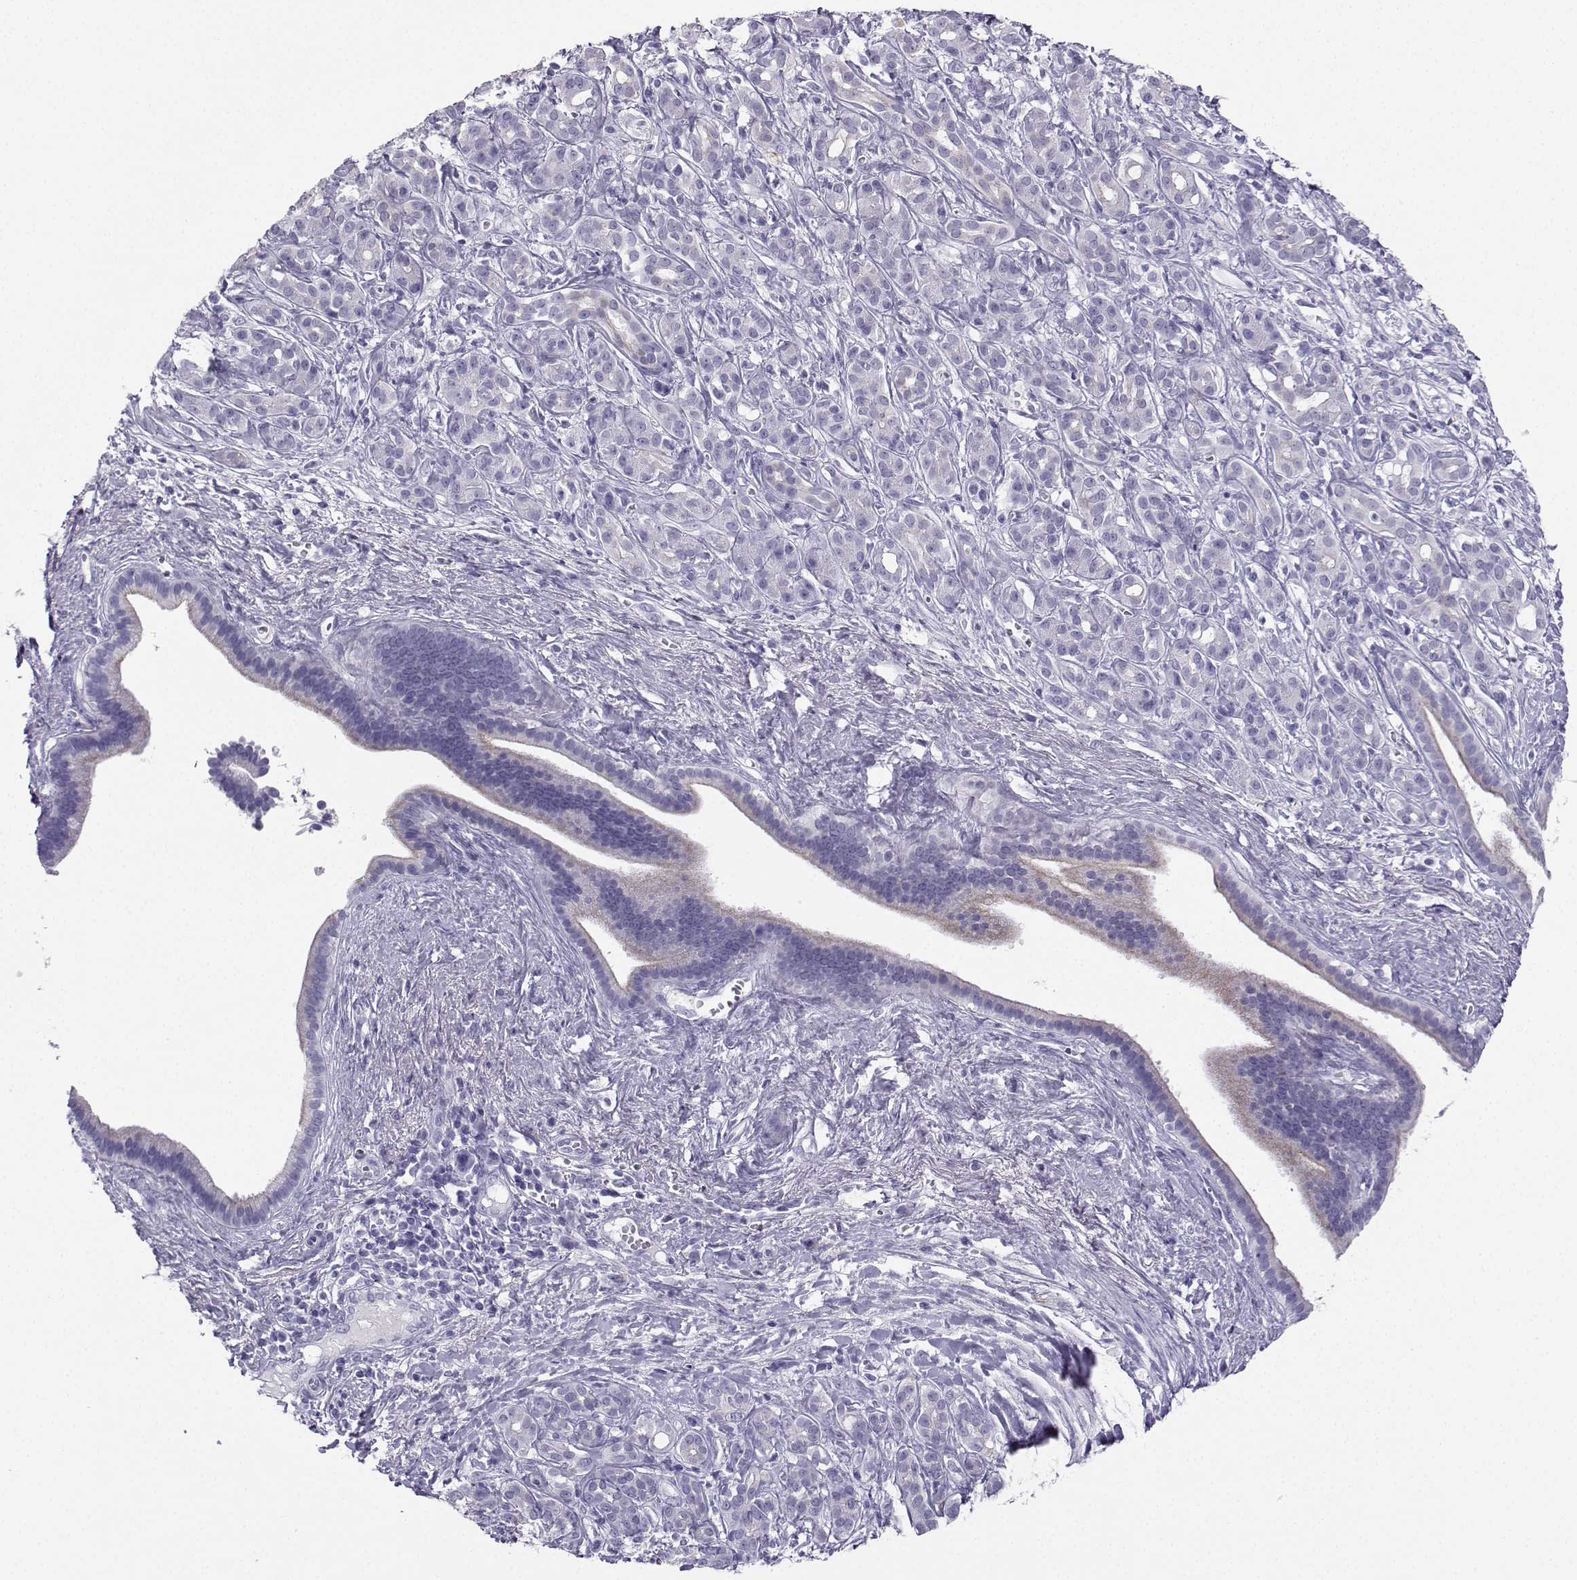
{"staining": {"intensity": "negative", "quantity": "none", "location": "none"}, "tissue": "pancreatic cancer", "cell_type": "Tumor cells", "image_type": "cancer", "snomed": [{"axis": "morphology", "description": "Adenocarcinoma, NOS"}, {"axis": "topography", "description": "Pancreas"}], "caption": "Immunohistochemistry micrograph of neoplastic tissue: pancreatic cancer (adenocarcinoma) stained with DAB (3,3'-diaminobenzidine) shows no significant protein staining in tumor cells.", "gene": "NEFL", "patient": {"sex": "male", "age": 61}}